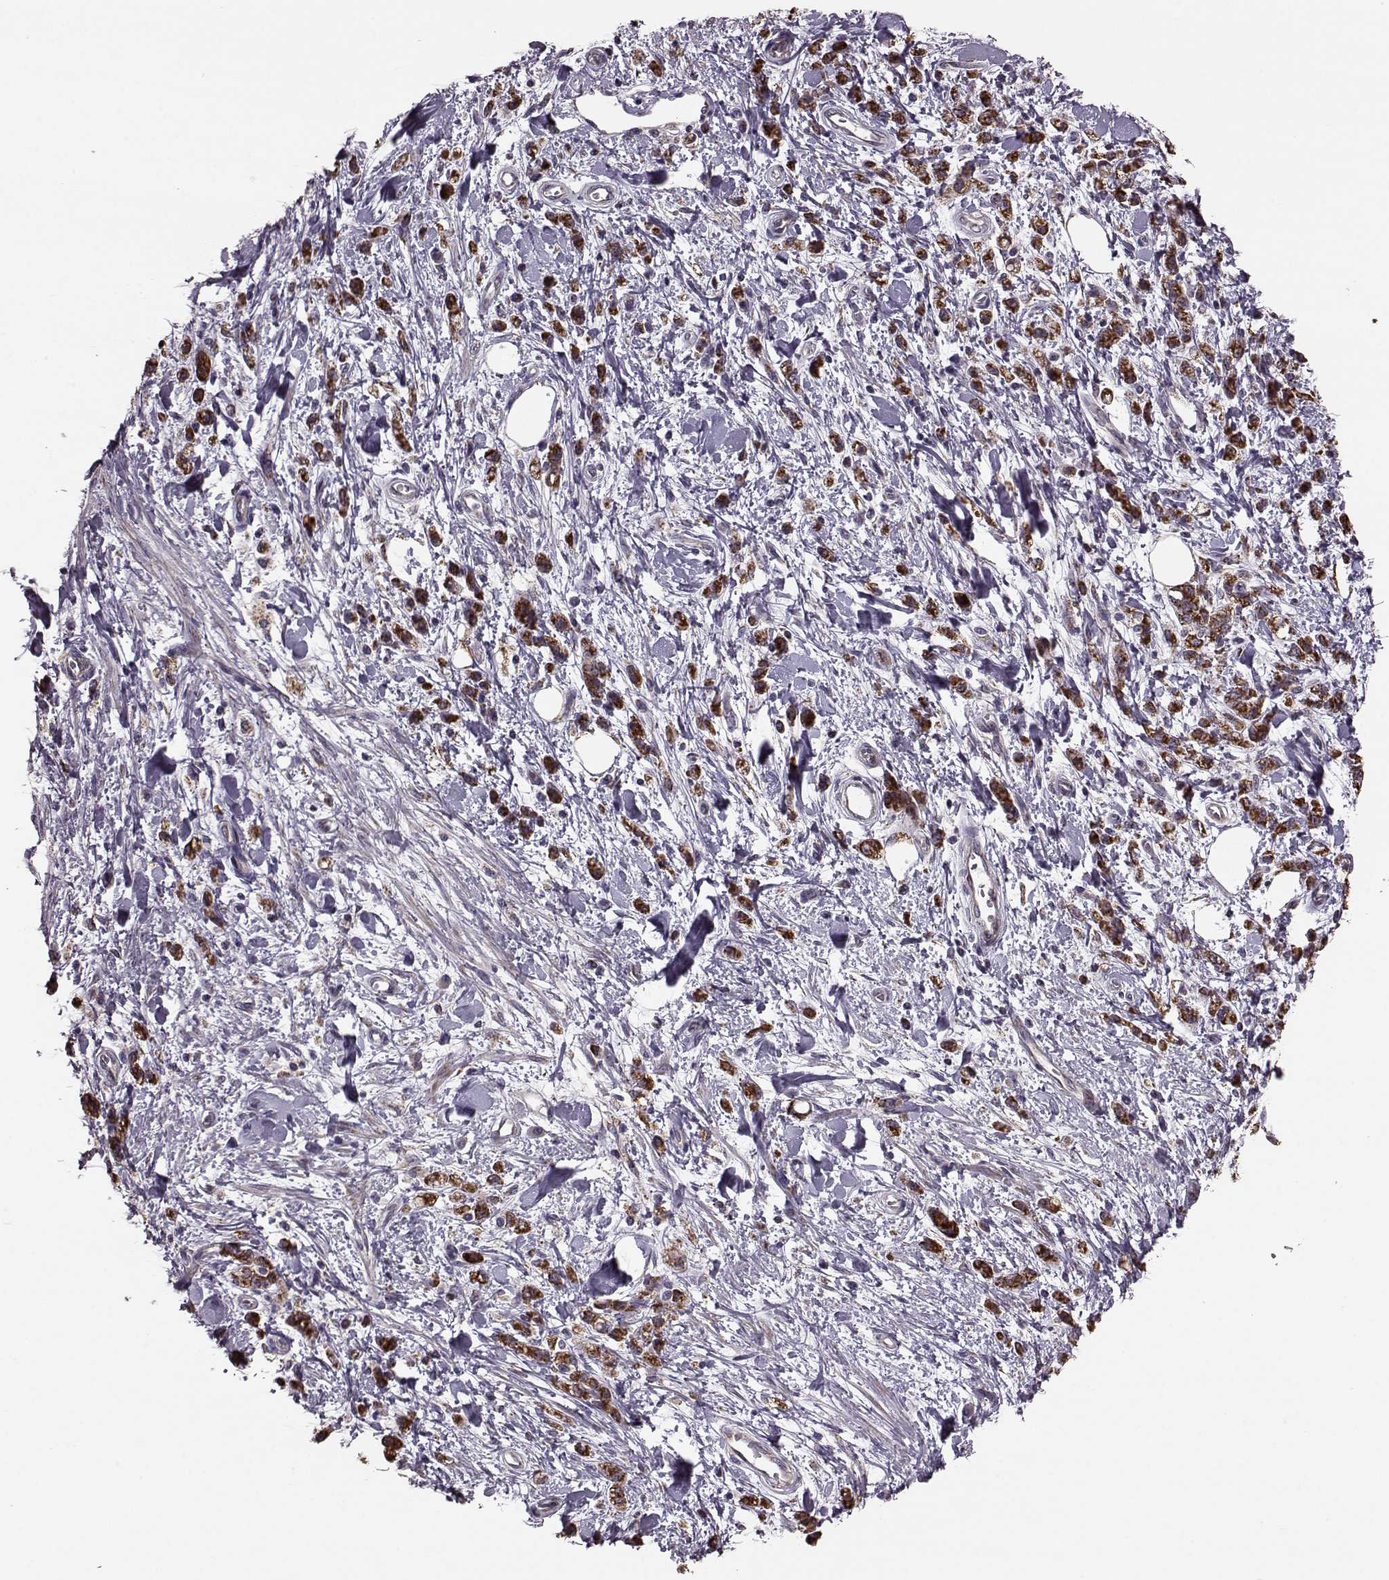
{"staining": {"intensity": "strong", "quantity": ">75%", "location": "cytoplasmic/membranous"}, "tissue": "stomach cancer", "cell_type": "Tumor cells", "image_type": "cancer", "snomed": [{"axis": "morphology", "description": "Adenocarcinoma, NOS"}, {"axis": "topography", "description": "Stomach"}], "caption": "Immunohistochemistry (DAB) staining of human adenocarcinoma (stomach) reveals strong cytoplasmic/membranous protein staining in about >75% of tumor cells.", "gene": "PUDP", "patient": {"sex": "male", "age": 77}}